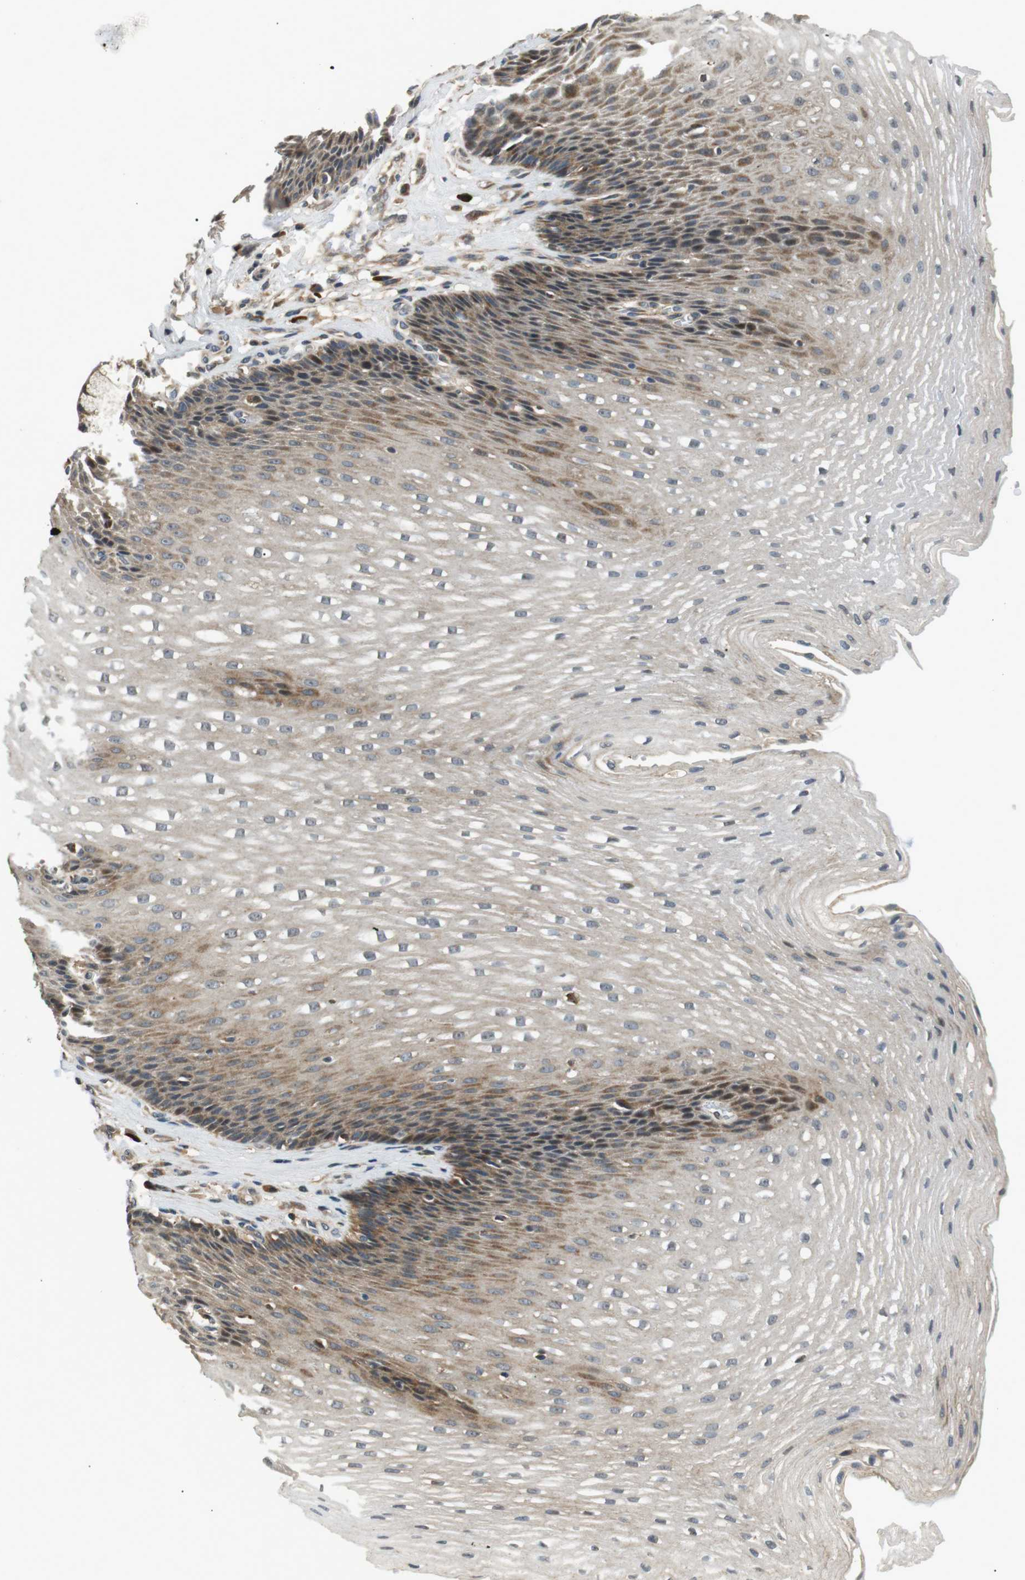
{"staining": {"intensity": "moderate", "quantity": "25%-75%", "location": "cytoplasmic/membranous,nuclear"}, "tissue": "esophagus", "cell_type": "Squamous epithelial cells", "image_type": "normal", "snomed": [{"axis": "morphology", "description": "Normal tissue, NOS"}, {"axis": "topography", "description": "Esophagus"}], "caption": "Protein expression analysis of normal human esophagus reveals moderate cytoplasmic/membranous,nuclear positivity in about 25%-75% of squamous epithelial cells. The protein of interest is shown in brown color, while the nuclei are stained blue.", "gene": "HSPA13", "patient": {"sex": "male", "age": 48}}